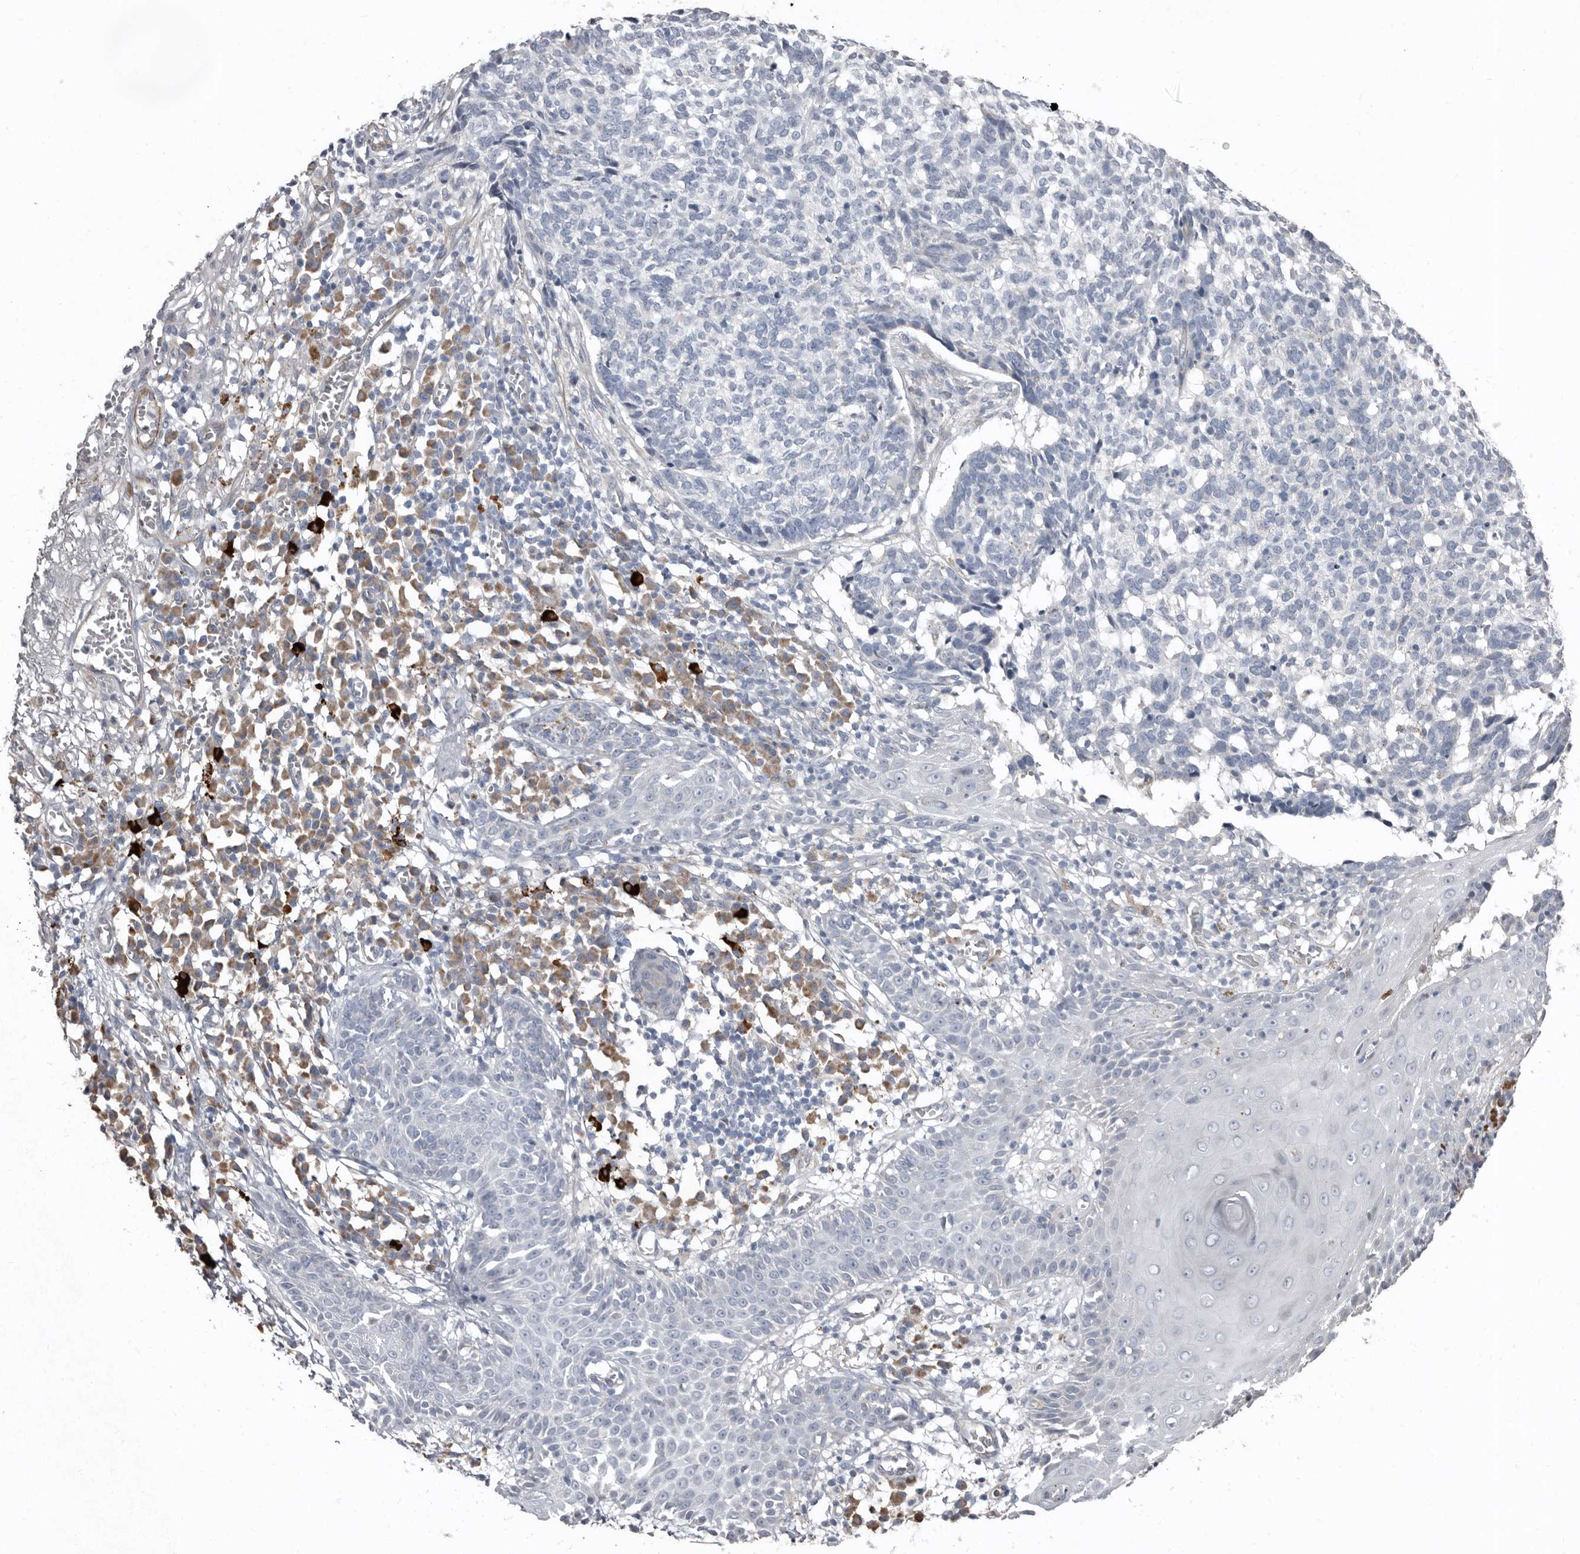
{"staining": {"intensity": "negative", "quantity": "none", "location": "none"}, "tissue": "skin cancer", "cell_type": "Tumor cells", "image_type": "cancer", "snomed": [{"axis": "morphology", "description": "Basal cell carcinoma"}, {"axis": "topography", "description": "Skin"}], "caption": "Immunohistochemistry (IHC) histopathology image of skin basal cell carcinoma stained for a protein (brown), which demonstrates no expression in tumor cells.", "gene": "ZNF114", "patient": {"sex": "male", "age": 85}}